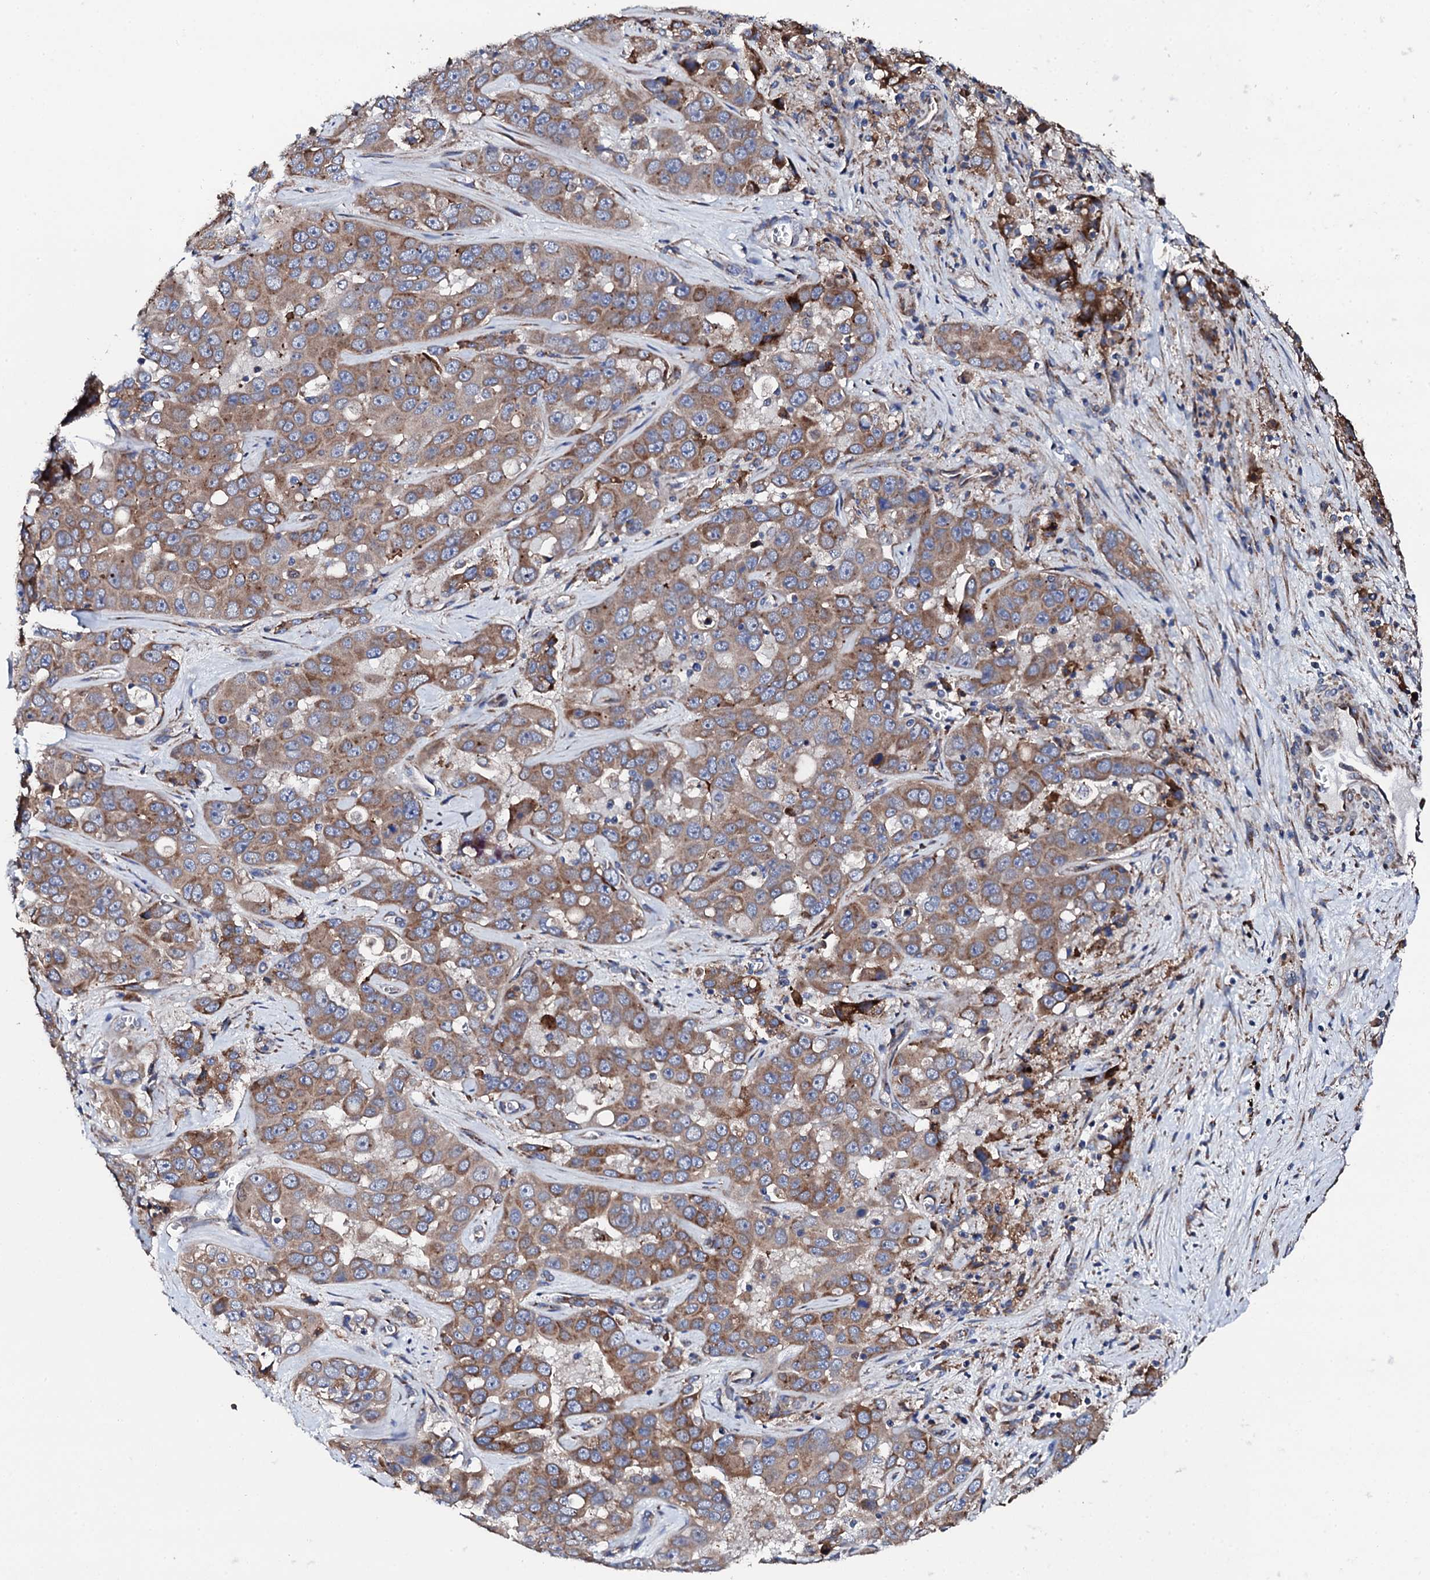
{"staining": {"intensity": "moderate", "quantity": ">75%", "location": "cytoplasmic/membranous"}, "tissue": "liver cancer", "cell_type": "Tumor cells", "image_type": "cancer", "snomed": [{"axis": "morphology", "description": "Cholangiocarcinoma"}, {"axis": "topography", "description": "Liver"}], "caption": "Protein expression analysis of liver cholangiocarcinoma reveals moderate cytoplasmic/membranous positivity in about >75% of tumor cells. (brown staining indicates protein expression, while blue staining denotes nuclei).", "gene": "LIPT2", "patient": {"sex": "female", "age": 52}}